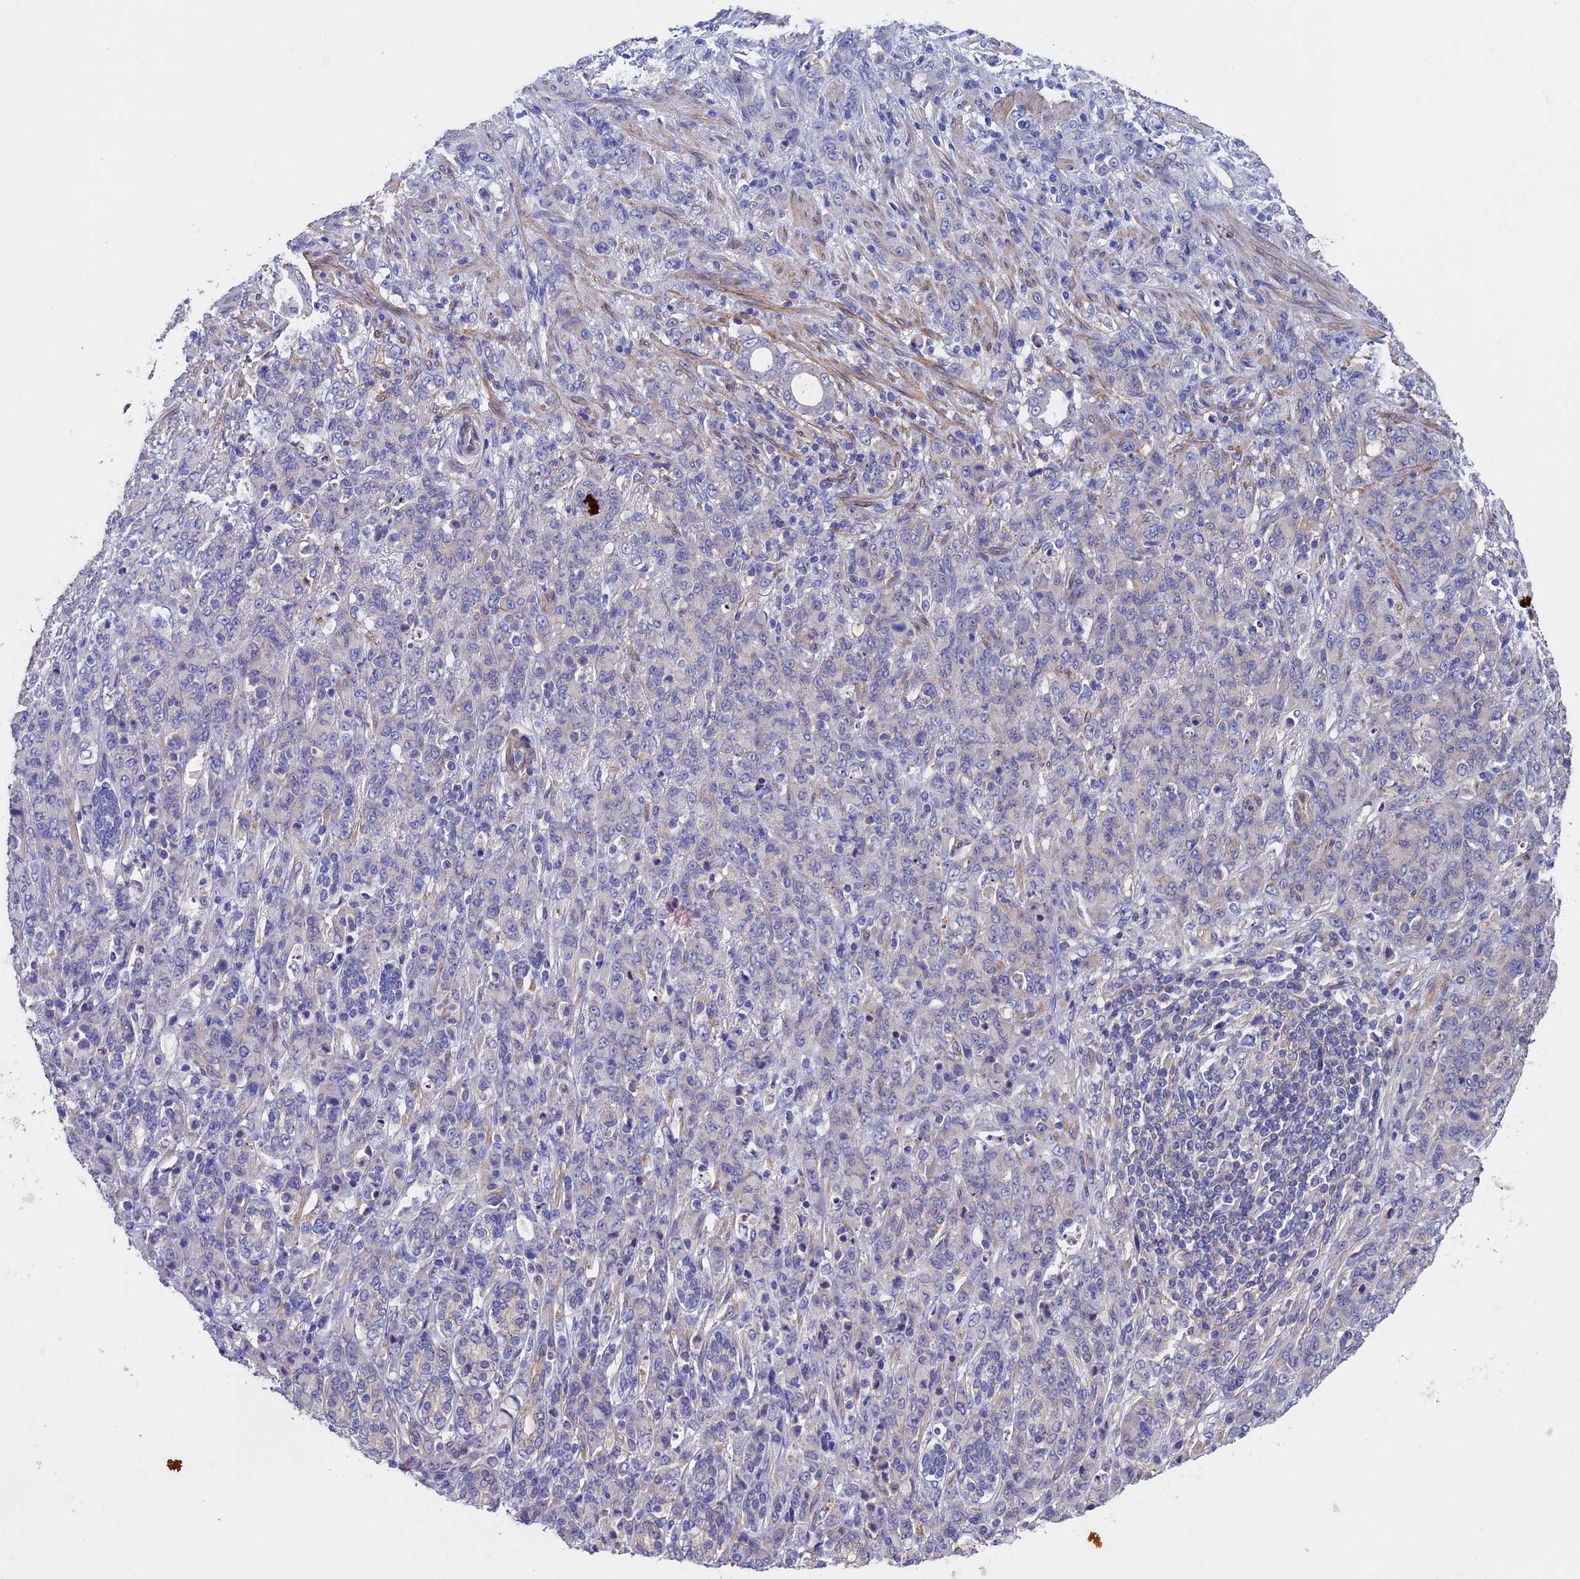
{"staining": {"intensity": "negative", "quantity": "none", "location": "none"}, "tissue": "stomach cancer", "cell_type": "Tumor cells", "image_type": "cancer", "snomed": [{"axis": "morphology", "description": "Adenocarcinoma, NOS"}, {"axis": "topography", "description": "Stomach"}], "caption": "This is an immunohistochemistry (IHC) image of stomach cancer. There is no staining in tumor cells.", "gene": "SLC9A5", "patient": {"sex": "female", "age": 79}}